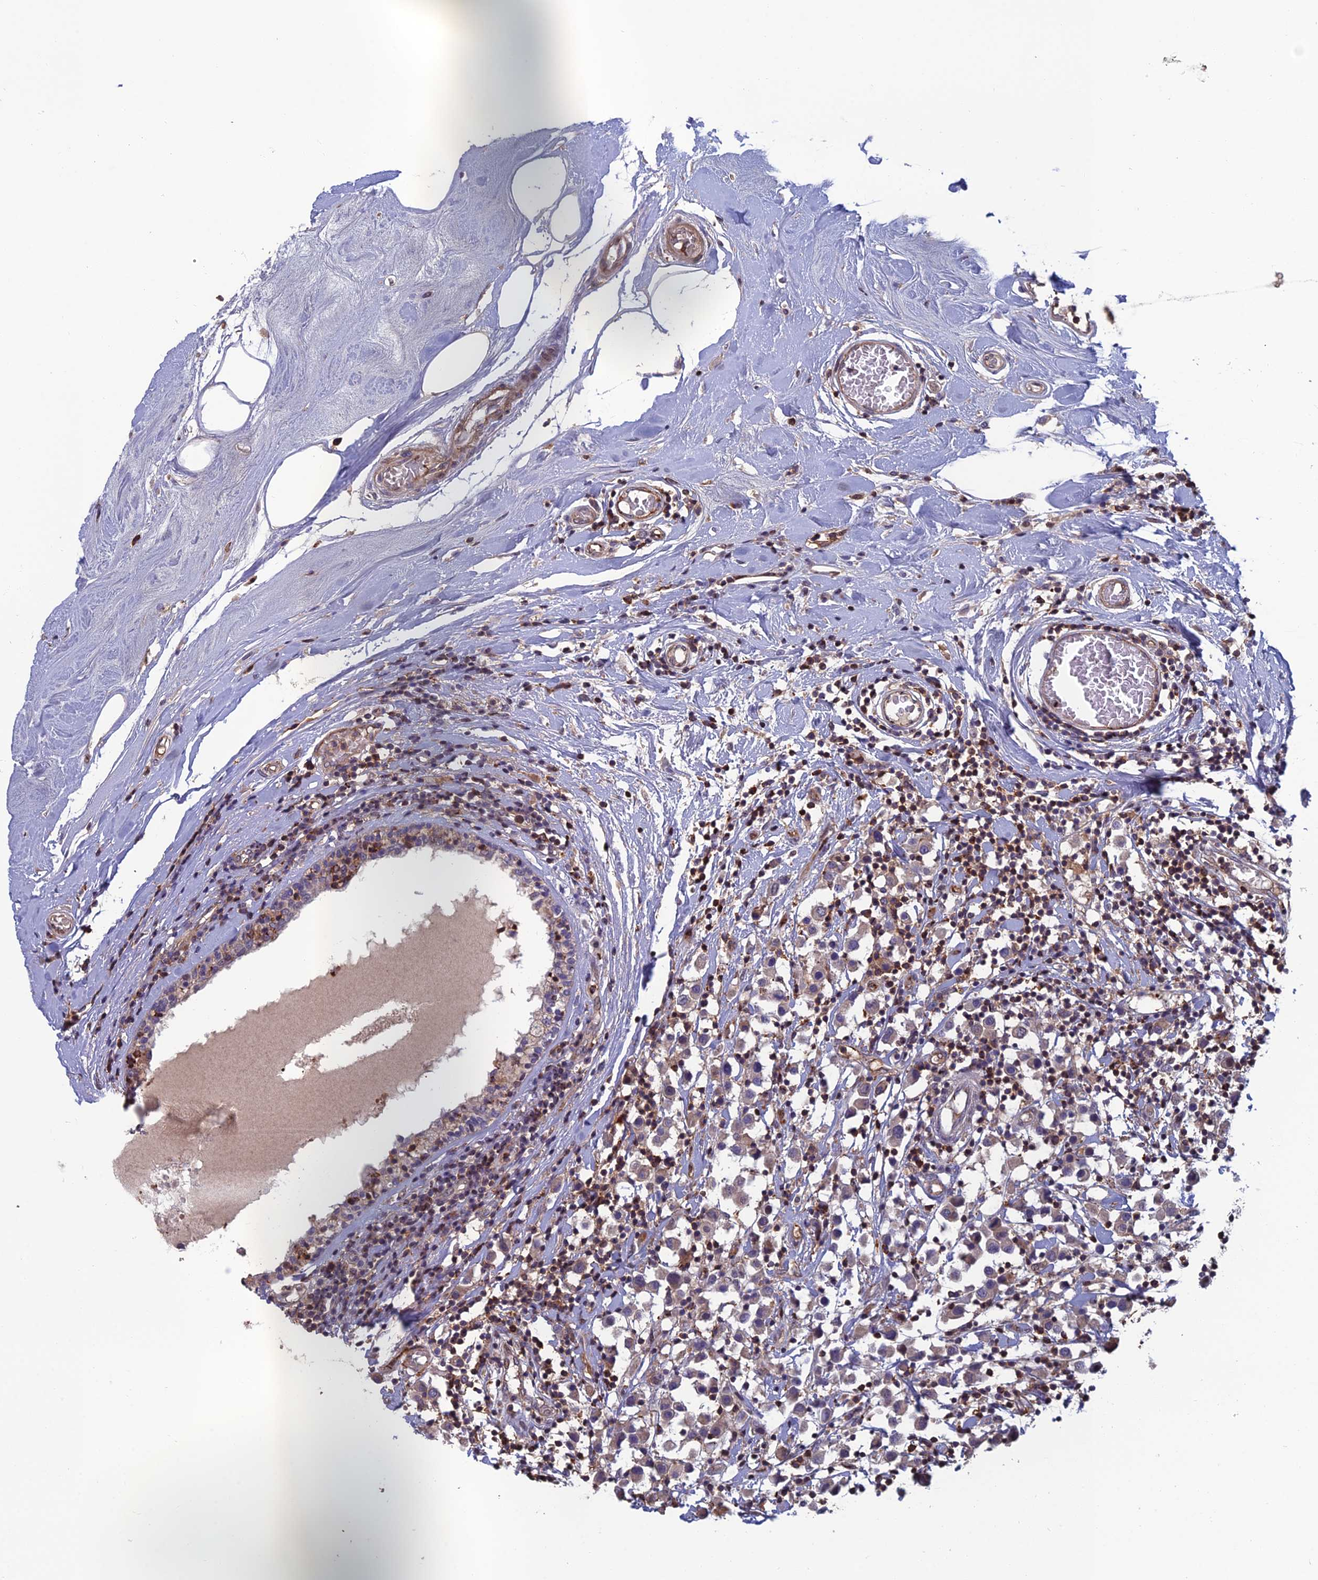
{"staining": {"intensity": "weak", "quantity": "<25%", "location": "cytoplasmic/membranous"}, "tissue": "breast cancer", "cell_type": "Tumor cells", "image_type": "cancer", "snomed": [{"axis": "morphology", "description": "Duct carcinoma"}, {"axis": "topography", "description": "Breast"}], "caption": "Human breast cancer stained for a protein using immunohistochemistry (IHC) reveals no positivity in tumor cells.", "gene": "C15orf62", "patient": {"sex": "female", "age": 61}}